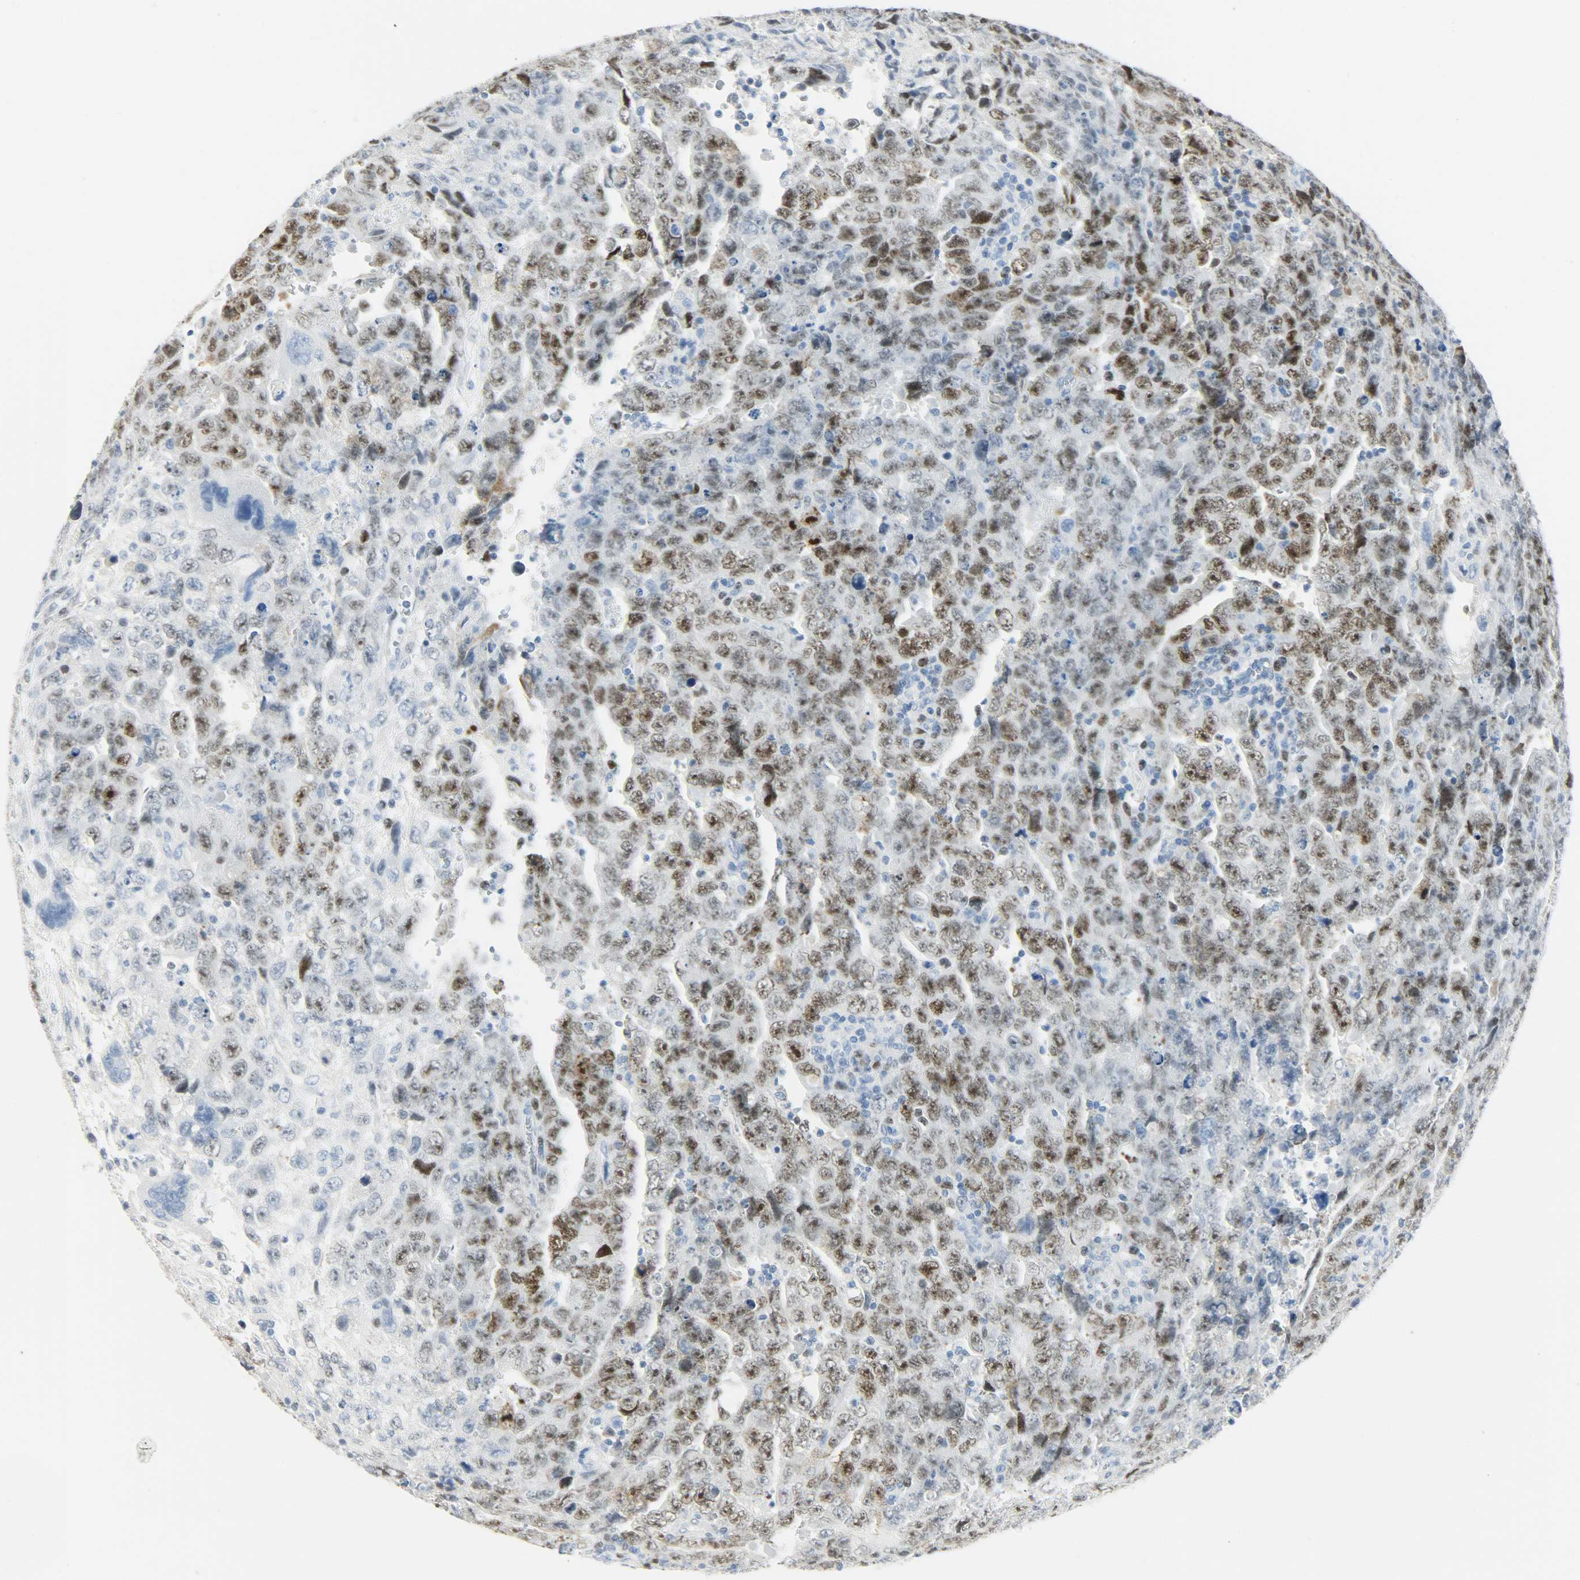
{"staining": {"intensity": "moderate", "quantity": ">75%", "location": "nuclear"}, "tissue": "testis cancer", "cell_type": "Tumor cells", "image_type": "cancer", "snomed": [{"axis": "morphology", "description": "Carcinoma, Embryonal, NOS"}, {"axis": "topography", "description": "Testis"}], "caption": "IHC of human testis embryonal carcinoma shows medium levels of moderate nuclear positivity in approximately >75% of tumor cells.", "gene": "HELLS", "patient": {"sex": "male", "age": 28}}